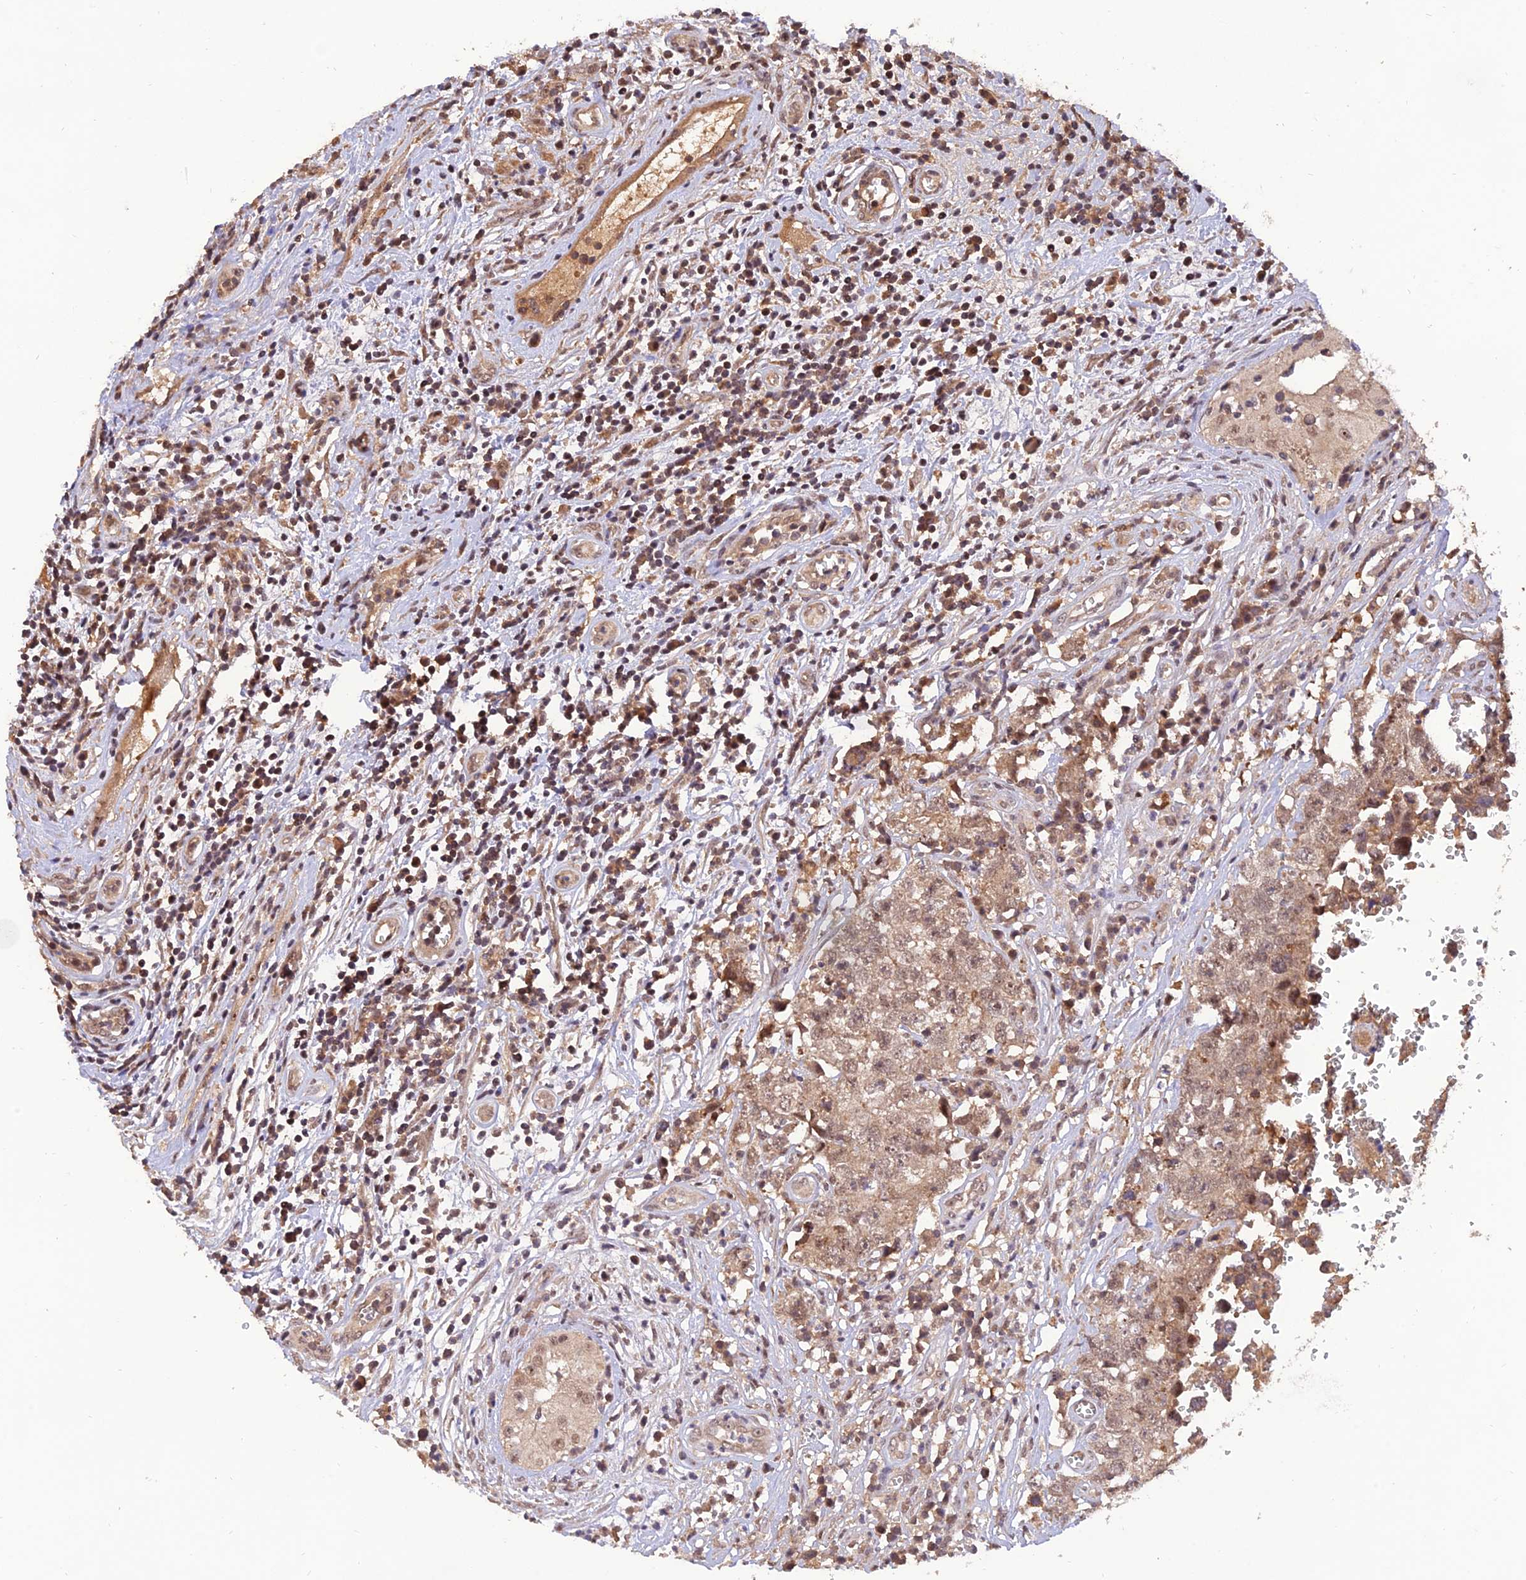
{"staining": {"intensity": "weak", "quantity": ">75%", "location": "nuclear"}, "tissue": "testis cancer", "cell_type": "Tumor cells", "image_type": "cancer", "snomed": [{"axis": "morphology", "description": "Seminoma, NOS"}, {"axis": "morphology", "description": "Carcinoma, Embryonal, NOS"}, {"axis": "topography", "description": "Testis"}], "caption": "Protein staining reveals weak nuclear staining in about >75% of tumor cells in testis cancer. The protein is stained brown, and the nuclei are stained in blue (DAB IHC with brightfield microscopy, high magnification).", "gene": "REV1", "patient": {"sex": "male", "age": 29}}